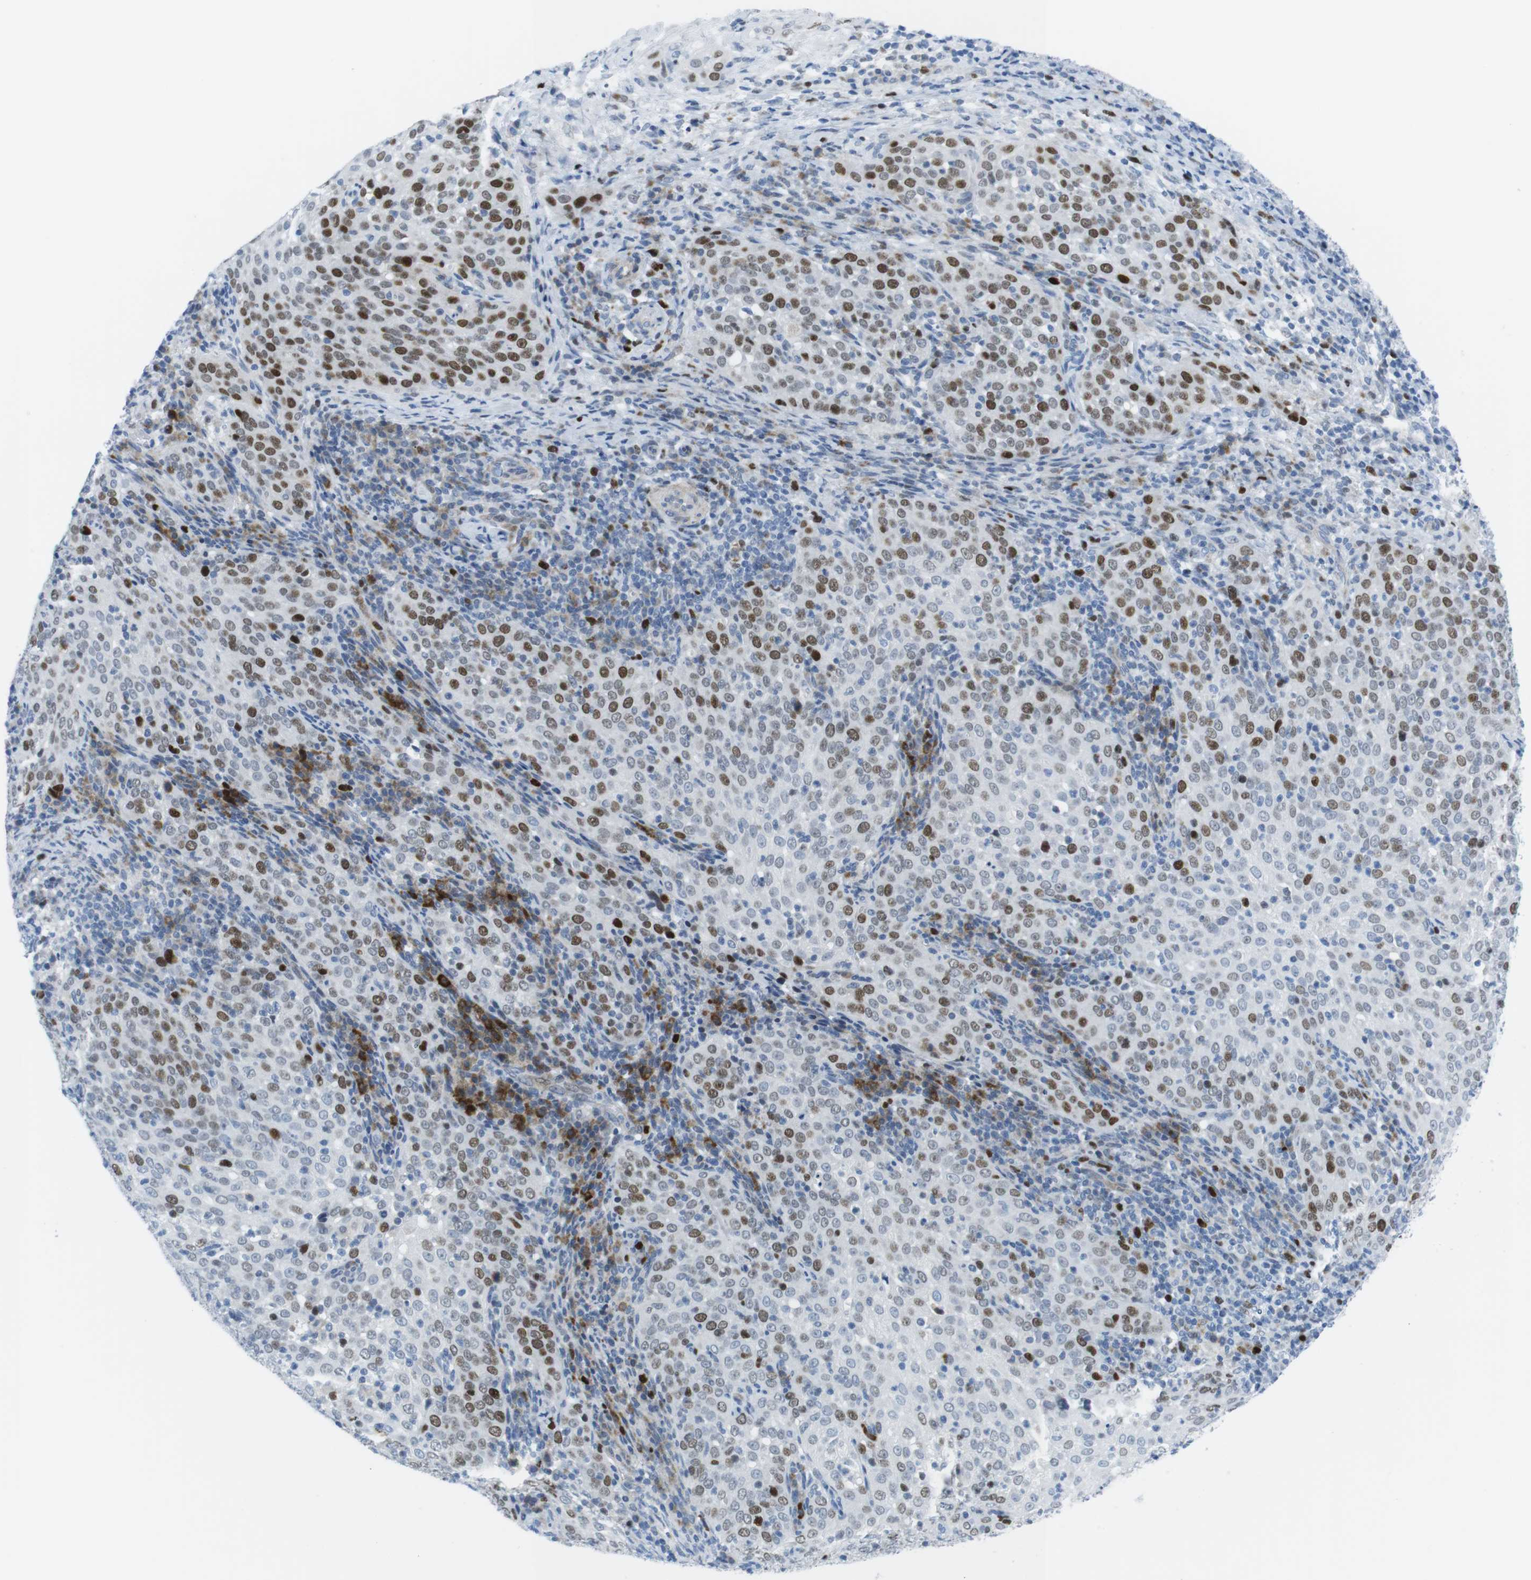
{"staining": {"intensity": "strong", "quantity": "25%-75%", "location": "nuclear"}, "tissue": "cervical cancer", "cell_type": "Tumor cells", "image_type": "cancer", "snomed": [{"axis": "morphology", "description": "Squamous cell carcinoma, NOS"}, {"axis": "topography", "description": "Cervix"}], "caption": "DAB (3,3'-diaminobenzidine) immunohistochemical staining of human cervical cancer displays strong nuclear protein staining in about 25%-75% of tumor cells.", "gene": "CHAF1A", "patient": {"sex": "female", "age": 51}}